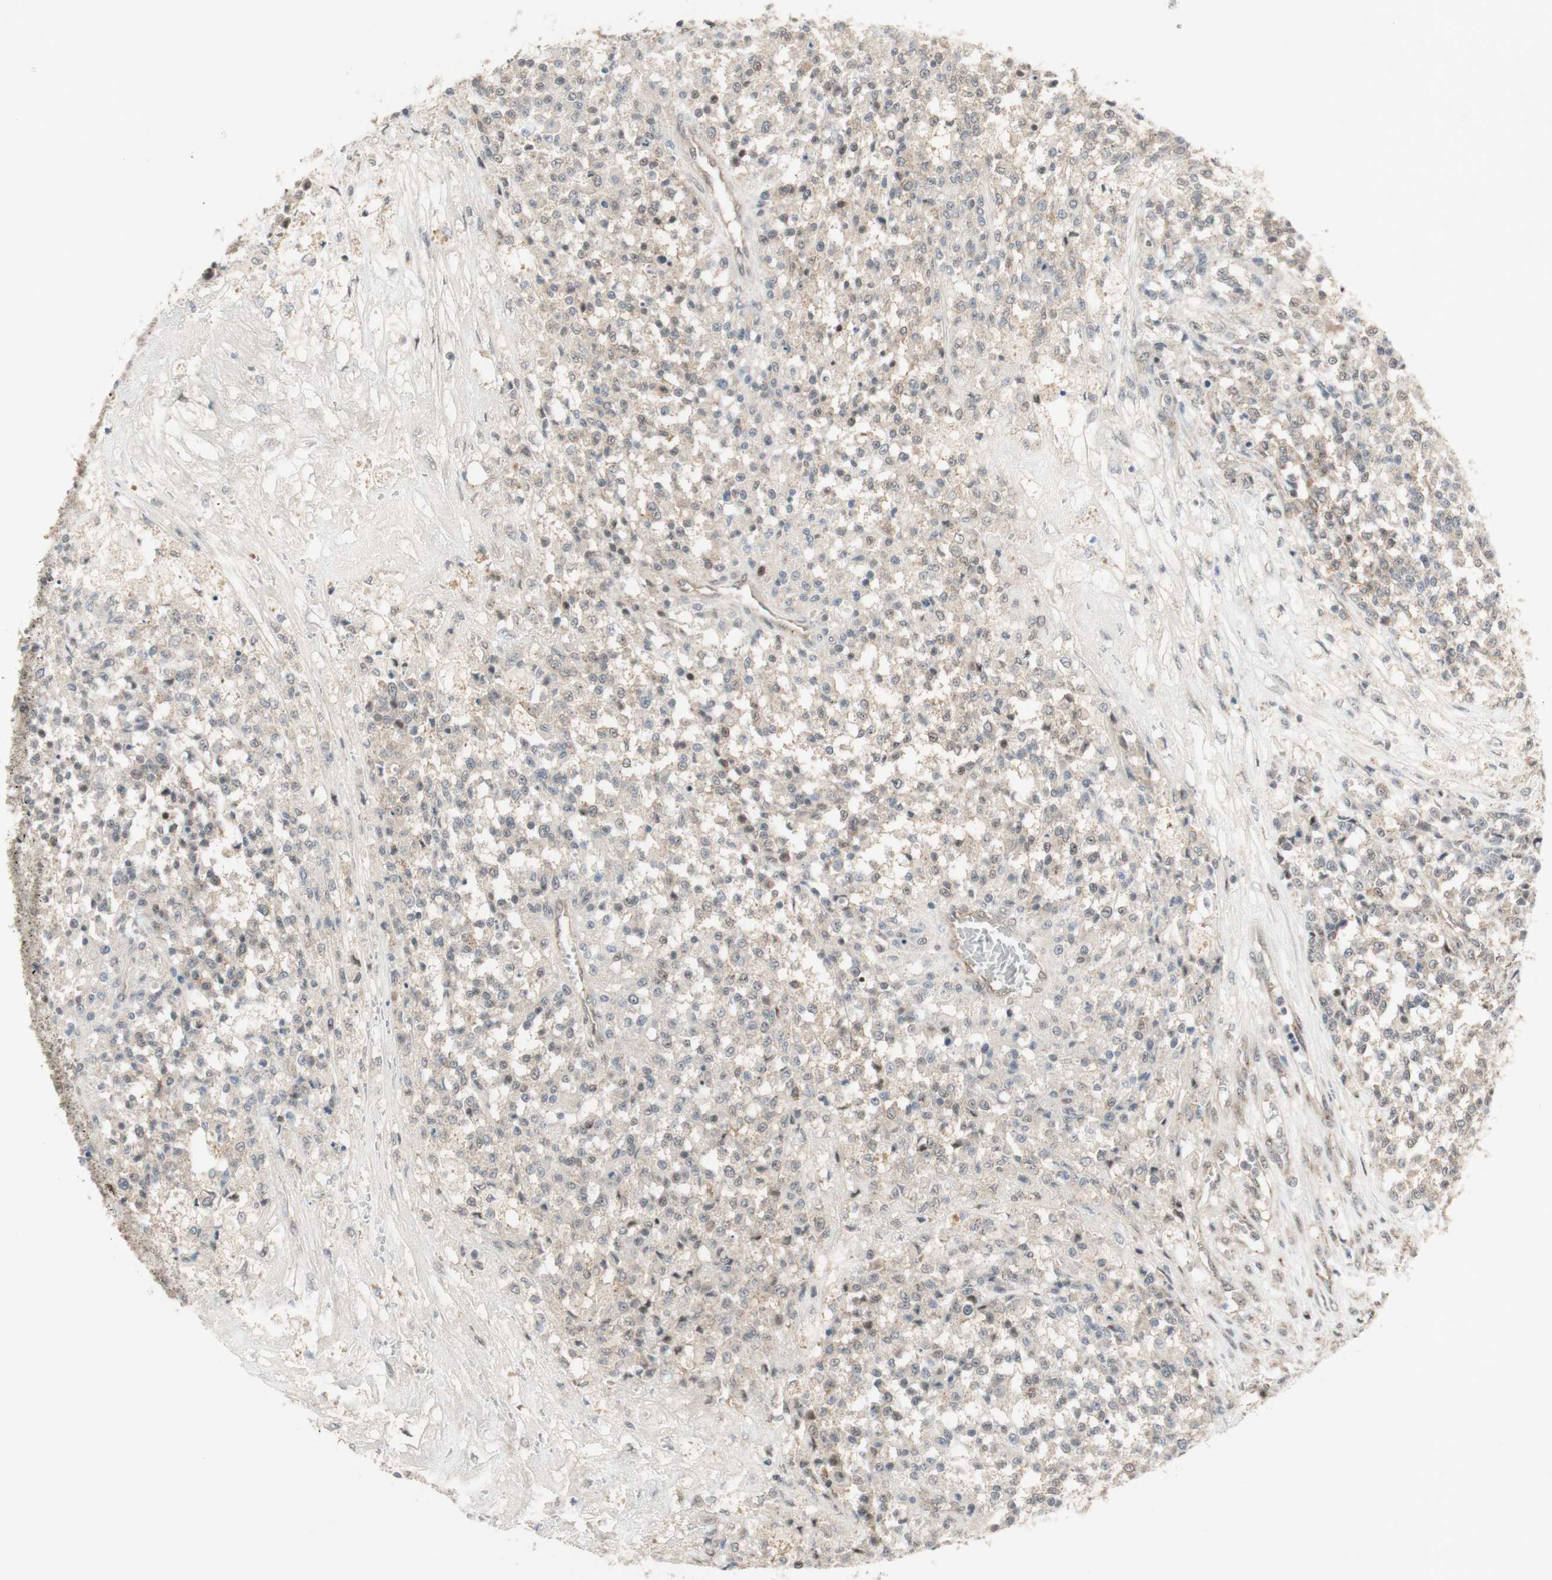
{"staining": {"intensity": "moderate", "quantity": ">75%", "location": "cytoplasmic/membranous"}, "tissue": "testis cancer", "cell_type": "Tumor cells", "image_type": "cancer", "snomed": [{"axis": "morphology", "description": "Seminoma, NOS"}, {"axis": "topography", "description": "Testis"}], "caption": "DAB (3,3'-diaminobenzidine) immunohistochemical staining of testis cancer displays moderate cytoplasmic/membranous protein expression in approximately >75% of tumor cells.", "gene": "CYLD", "patient": {"sex": "male", "age": 59}}